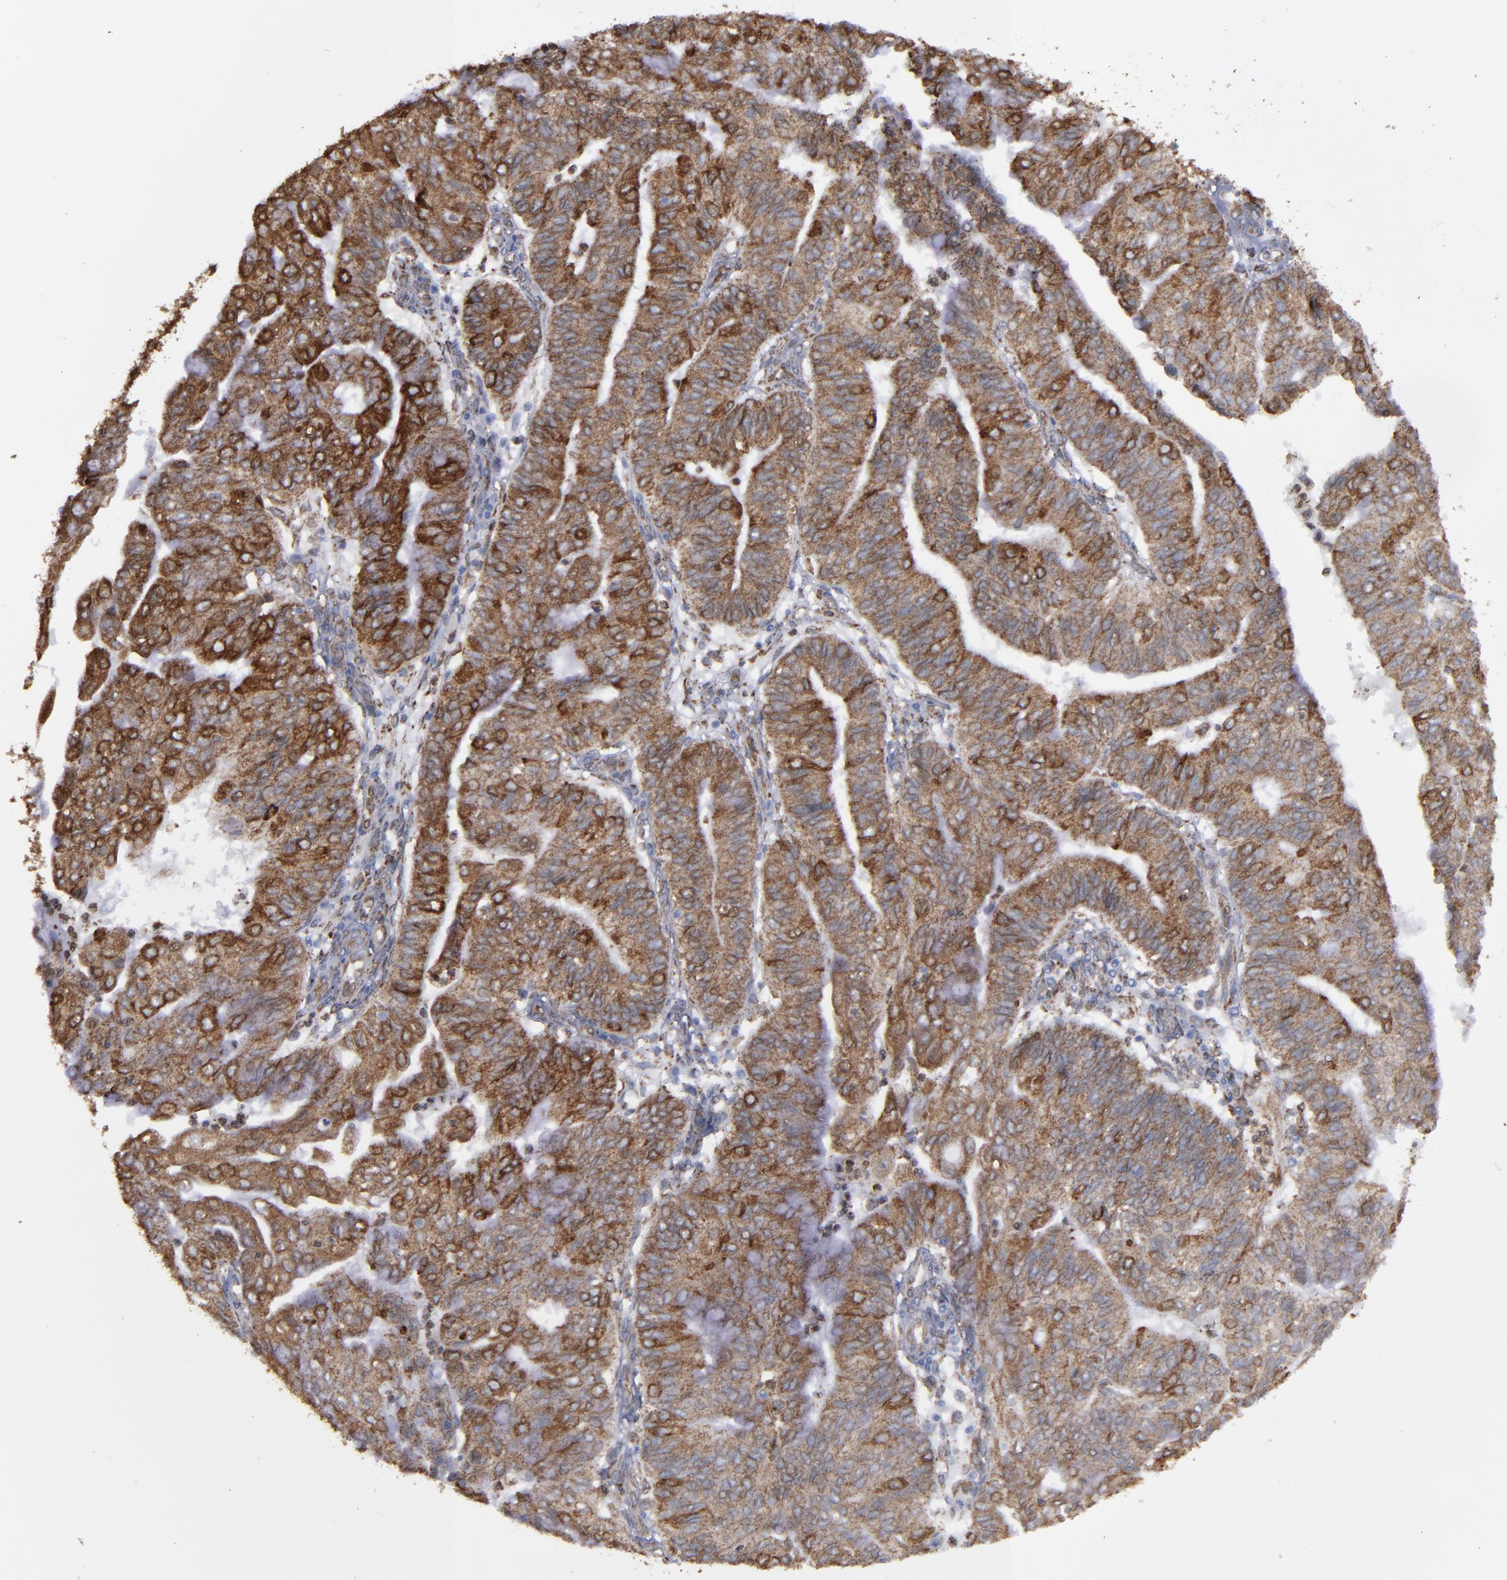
{"staining": {"intensity": "strong", "quantity": ">75%", "location": "cytoplasmic/membranous"}, "tissue": "endometrial cancer", "cell_type": "Tumor cells", "image_type": "cancer", "snomed": [{"axis": "morphology", "description": "Adenocarcinoma, NOS"}, {"axis": "topography", "description": "Endometrium"}], "caption": "Adenocarcinoma (endometrial) stained with immunohistochemistry (IHC) displays strong cytoplasmic/membranous expression in about >75% of tumor cells.", "gene": "ERLIN2", "patient": {"sex": "female", "age": 59}}